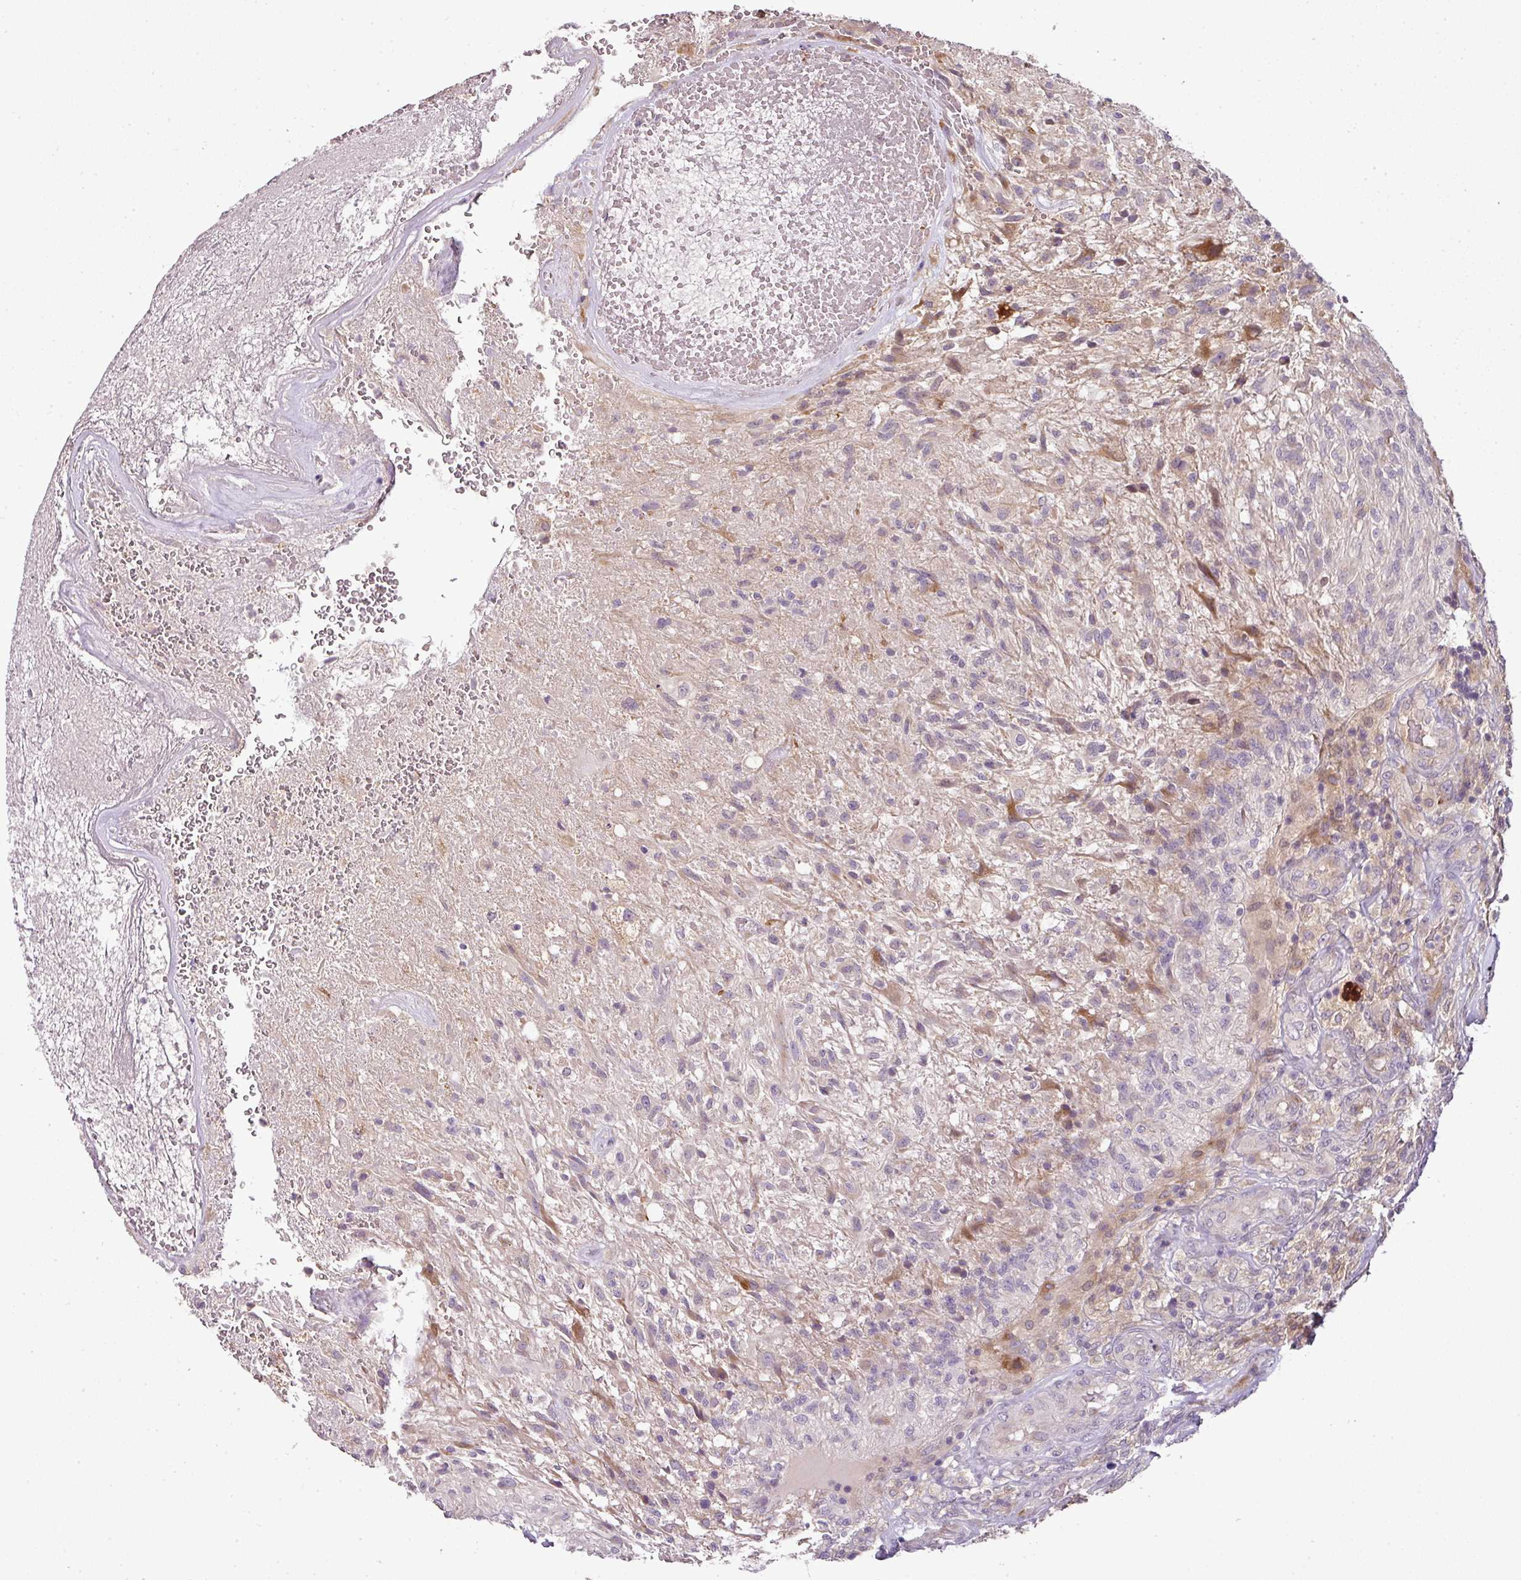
{"staining": {"intensity": "weak", "quantity": "<25%", "location": "cytoplasmic/membranous"}, "tissue": "glioma", "cell_type": "Tumor cells", "image_type": "cancer", "snomed": [{"axis": "morphology", "description": "Glioma, malignant, High grade"}, {"axis": "topography", "description": "Brain"}], "caption": "Tumor cells show no significant protein staining in glioma.", "gene": "SPCS3", "patient": {"sex": "male", "age": 56}}